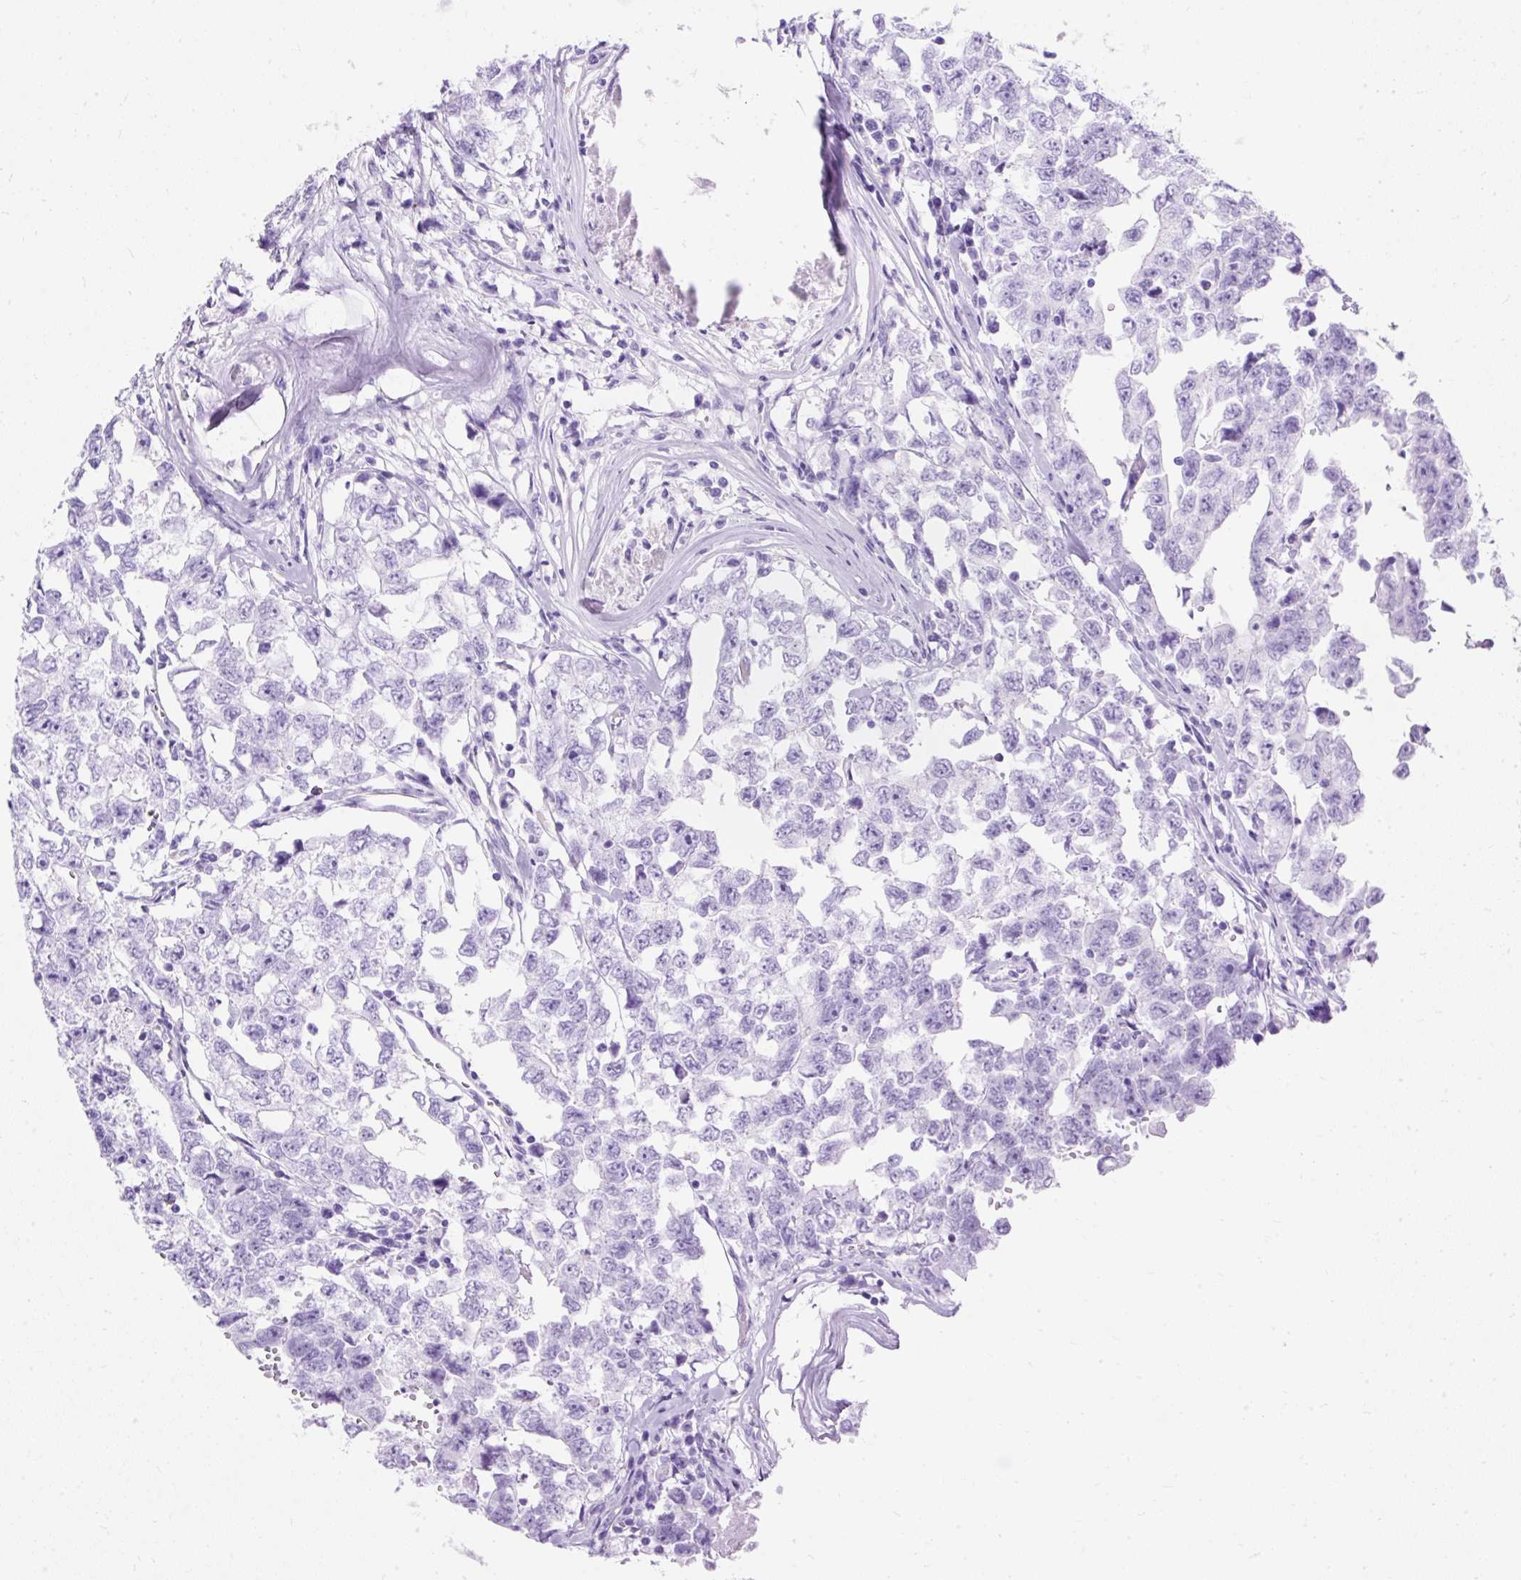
{"staining": {"intensity": "negative", "quantity": "none", "location": "none"}, "tissue": "testis cancer", "cell_type": "Tumor cells", "image_type": "cancer", "snomed": [{"axis": "morphology", "description": "Carcinoma, Embryonal, NOS"}, {"axis": "topography", "description": "Testis"}], "caption": "An immunohistochemistry (IHC) histopathology image of testis embryonal carcinoma is shown. There is no staining in tumor cells of testis embryonal carcinoma. The staining was performed using DAB (3,3'-diaminobenzidine) to visualize the protein expression in brown, while the nuclei were stained in blue with hematoxylin (Magnification: 20x).", "gene": "PVALB", "patient": {"sex": "male", "age": 22}}